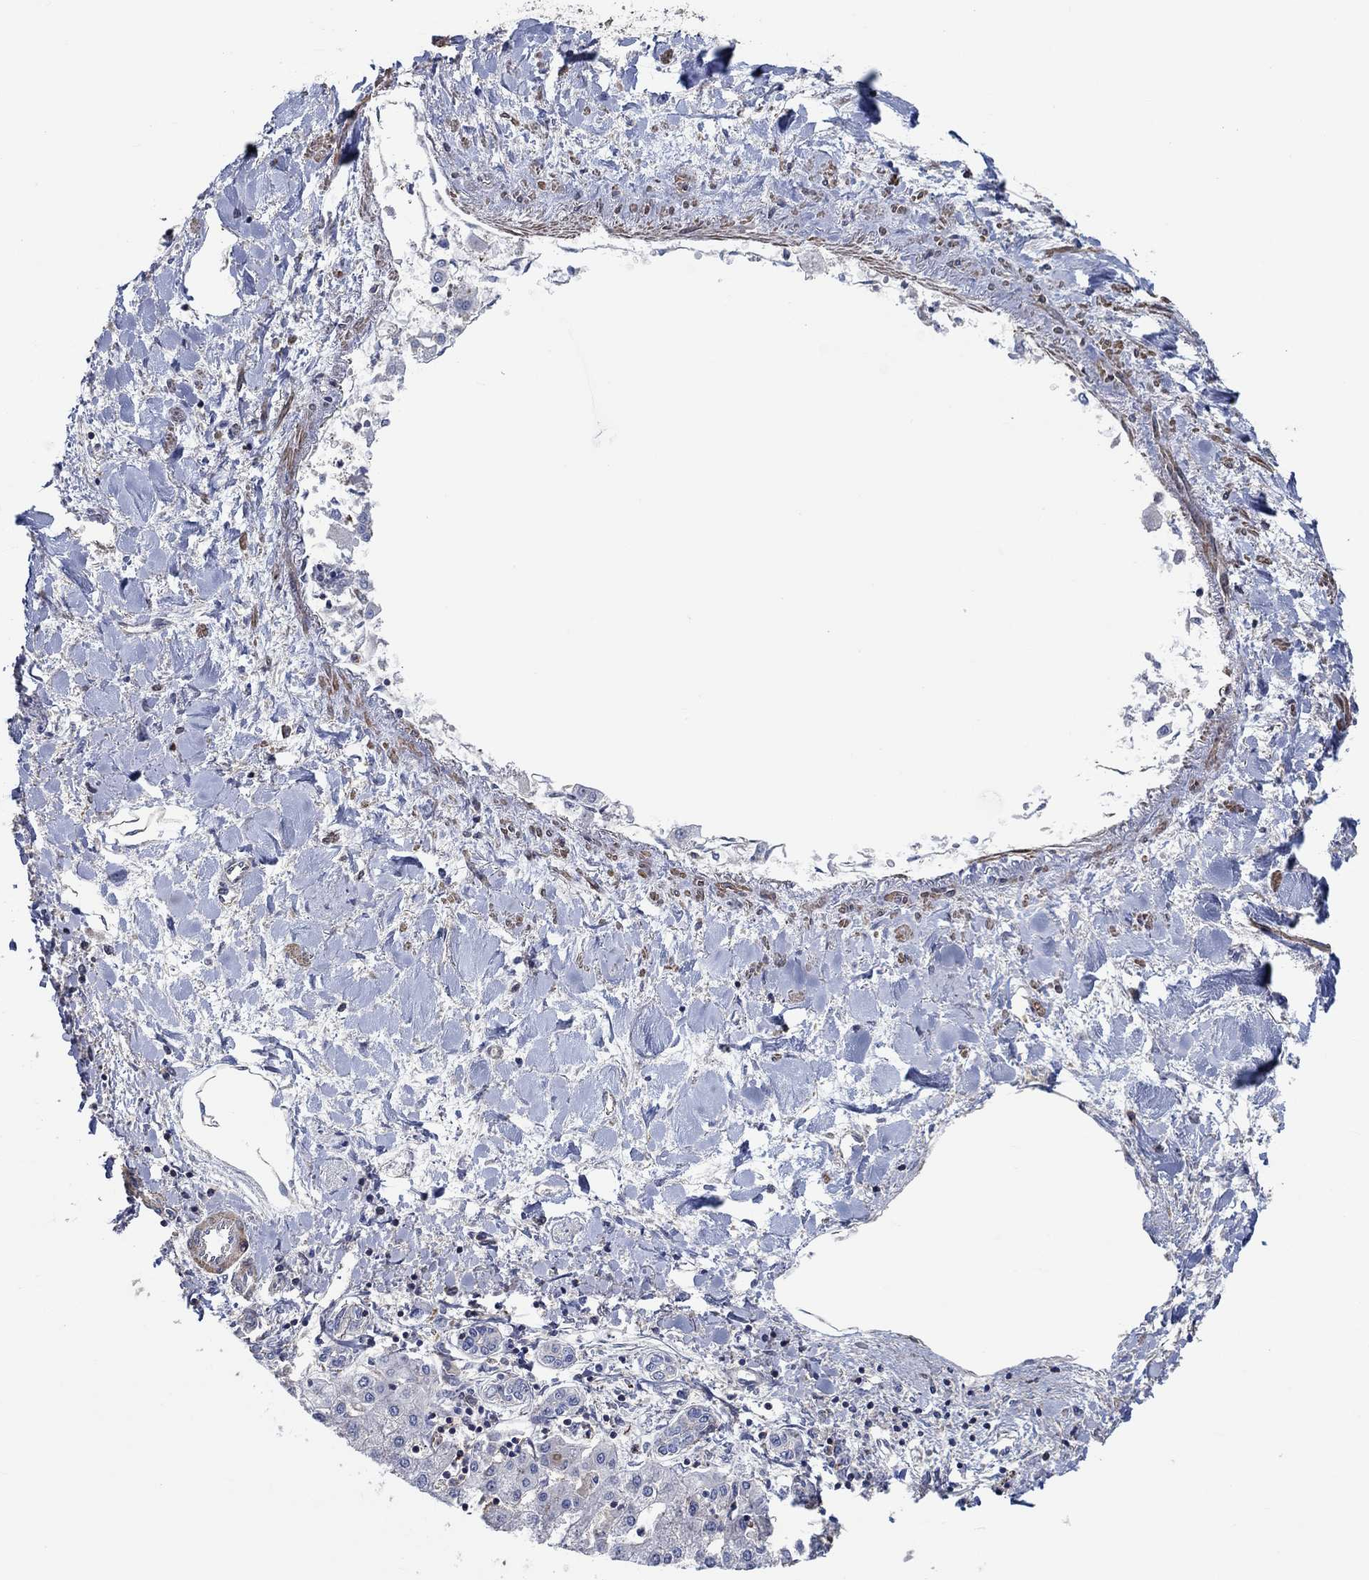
{"staining": {"intensity": "negative", "quantity": "none", "location": "none"}, "tissue": "liver cancer", "cell_type": "Tumor cells", "image_type": "cancer", "snomed": [{"axis": "morphology", "description": "Cholangiocarcinoma"}, {"axis": "topography", "description": "Liver"}], "caption": "Tumor cells show no significant staining in cholangiocarcinoma (liver).", "gene": "TNFAIP8L3", "patient": {"sex": "female", "age": 64}}